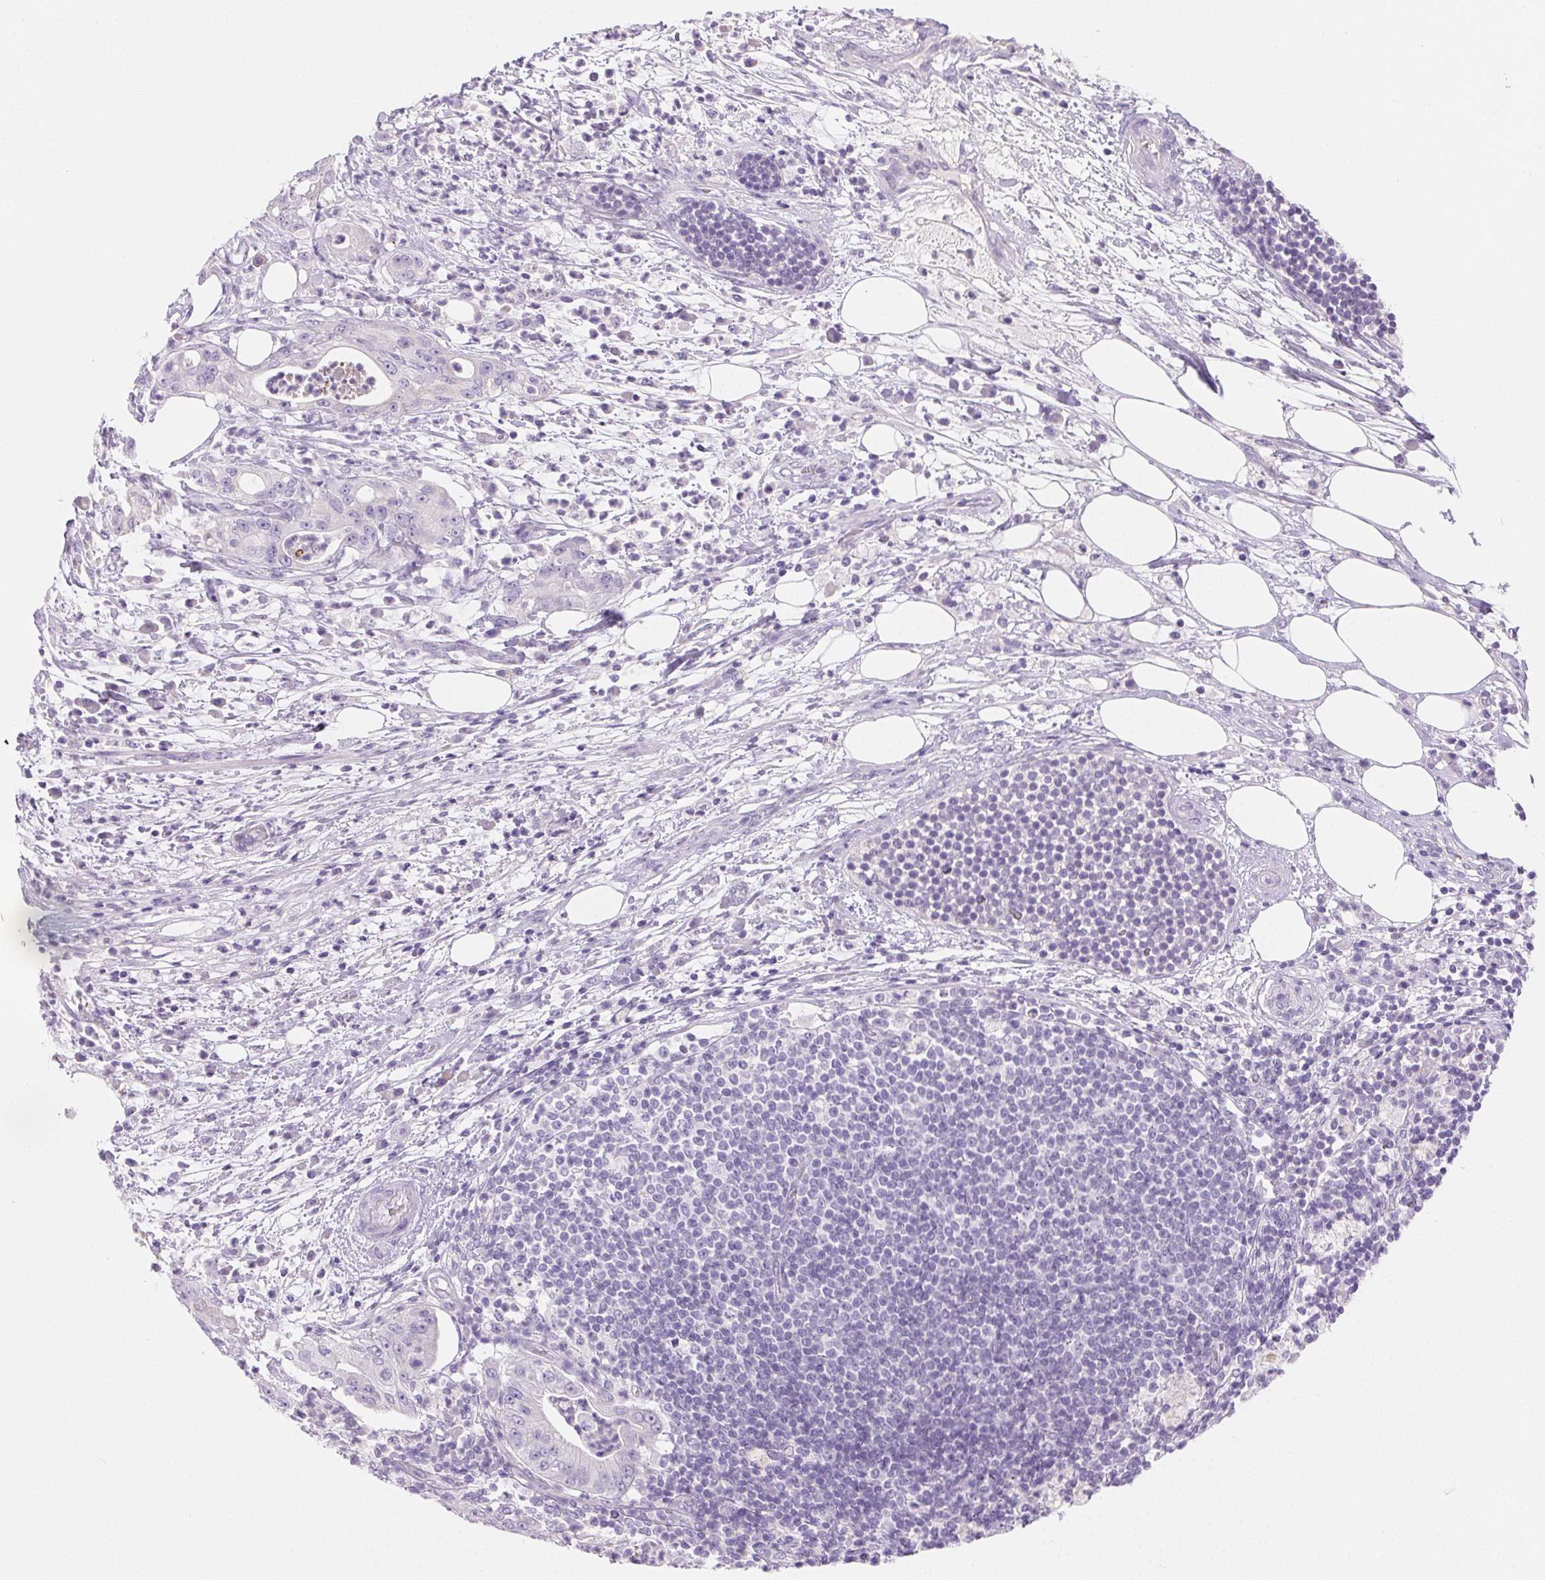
{"staining": {"intensity": "negative", "quantity": "none", "location": "none"}, "tissue": "pancreatic cancer", "cell_type": "Tumor cells", "image_type": "cancer", "snomed": [{"axis": "morphology", "description": "Adenocarcinoma, NOS"}, {"axis": "topography", "description": "Pancreas"}], "caption": "Immunohistochemistry photomicrograph of pancreatic cancer (adenocarcinoma) stained for a protein (brown), which exhibits no expression in tumor cells. Brightfield microscopy of IHC stained with DAB (3,3'-diaminobenzidine) (brown) and hematoxylin (blue), captured at high magnification.", "gene": "CLDN16", "patient": {"sex": "male", "age": 71}}